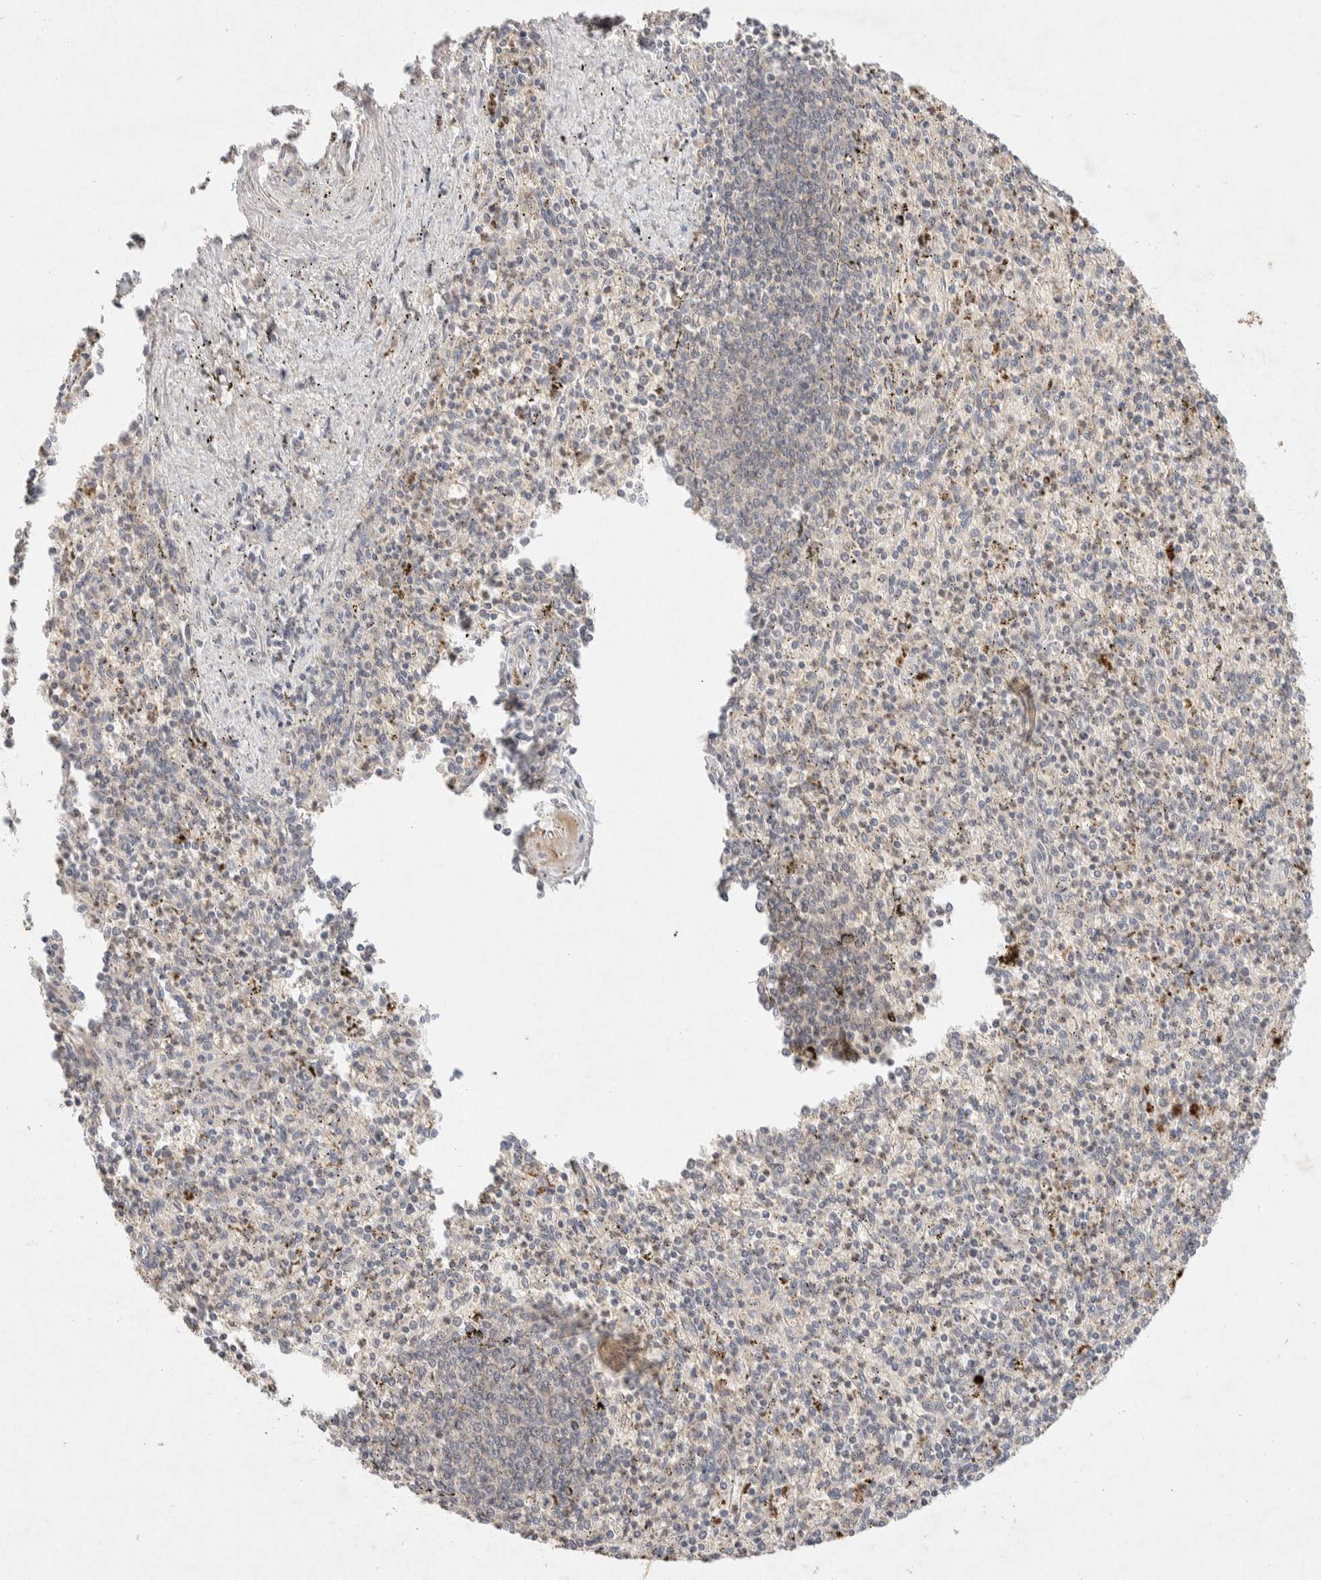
{"staining": {"intensity": "weak", "quantity": "25%-75%", "location": "cytoplasmic/membranous"}, "tissue": "spleen", "cell_type": "Cells in red pulp", "image_type": "normal", "snomed": [{"axis": "morphology", "description": "Normal tissue, NOS"}, {"axis": "topography", "description": "Spleen"}], "caption": "Spleen stained with a brown dye demonstrates weak cytoplasmic/membranous positive staining in about 25%-75% of cells in red pulp.", "gene": "GNAI1", "patient": {"sex": "male", "age": 72}}